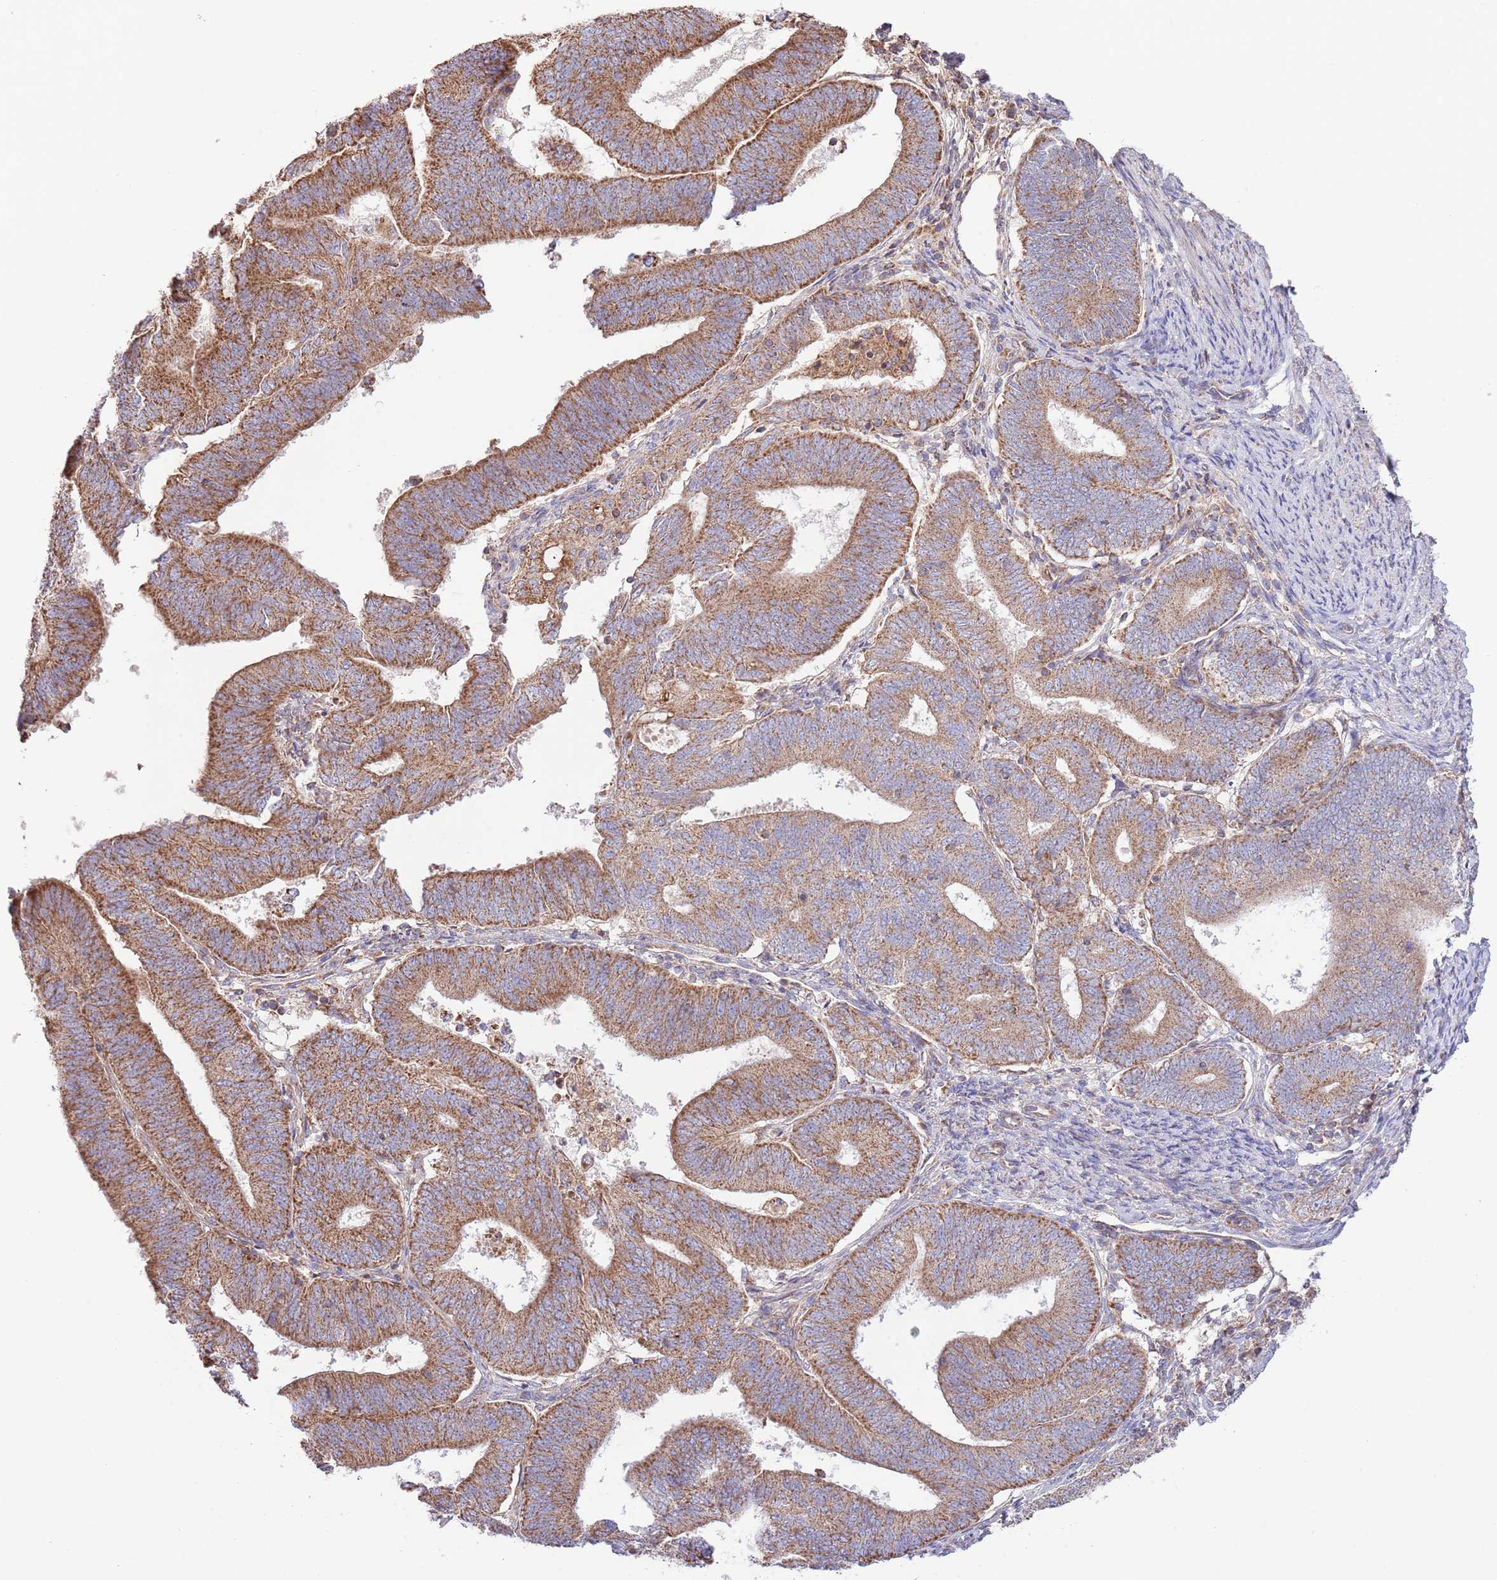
{"staining": {"intensity": "strong", "quantity": ">75%", "location": "cytoplasmic/membranous"}, "tissue": "endometrial cancer", "cell_type": "Tumor cells", "image_type": "cancer", "snomed": [{"axis": "morphology", "description": "Adenocarcinoma, NOS"}, {"axis": "topography", "description": "Endometrium"}], "caption": "This photomicrograph exhibits IHC staining of endometrial adenocarcinoma, with high strong cytoplasmic/membranous positivity in approximately >75% of tumor cells.", "gene": "DNAJA3", "patient": {"sex": "female", "age": 70}}